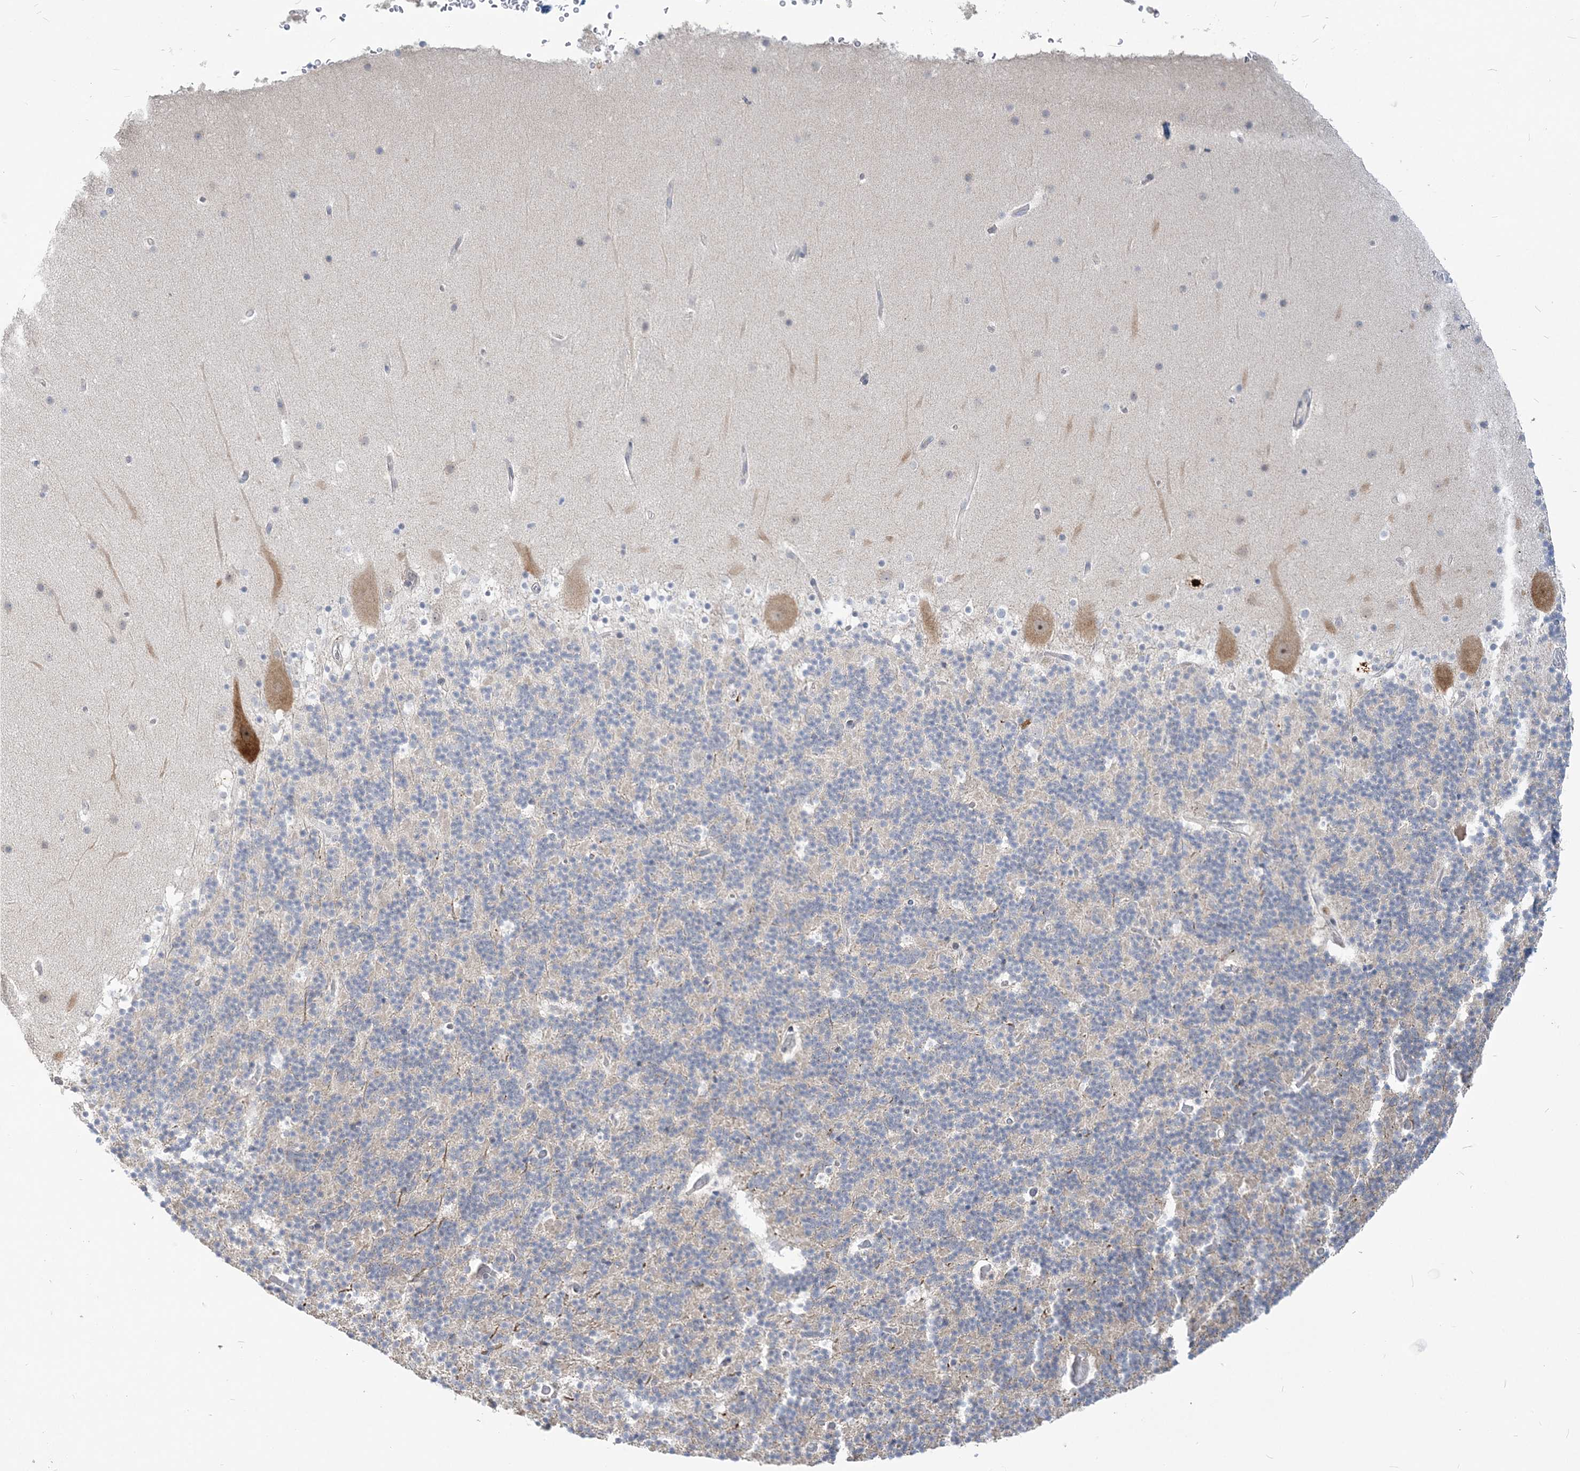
{"staining": {"intensity": "negative", "quantity": "none", "location": "none"}, "tissue": "cerebellum", "cell_type": "Cells in granular layer", "image_type": "normal", "snomed": [{"axis": "morphology", "description": "Normal tissue, NOS"}, {"axis": "topography", "description": "Cerebellum"}], "caption": "Immunohistochemistry (IHC) of unremarkable cerebellum displays no positivity in cells in granular layer. (Stains: DAB immunohistochemistry (IHC) with hematoxylin counter stain, Microscopy: brightfield microscopy at high magnification).", "gene": "SDAD1", "patient": {"sex": "male", "age": 57}}